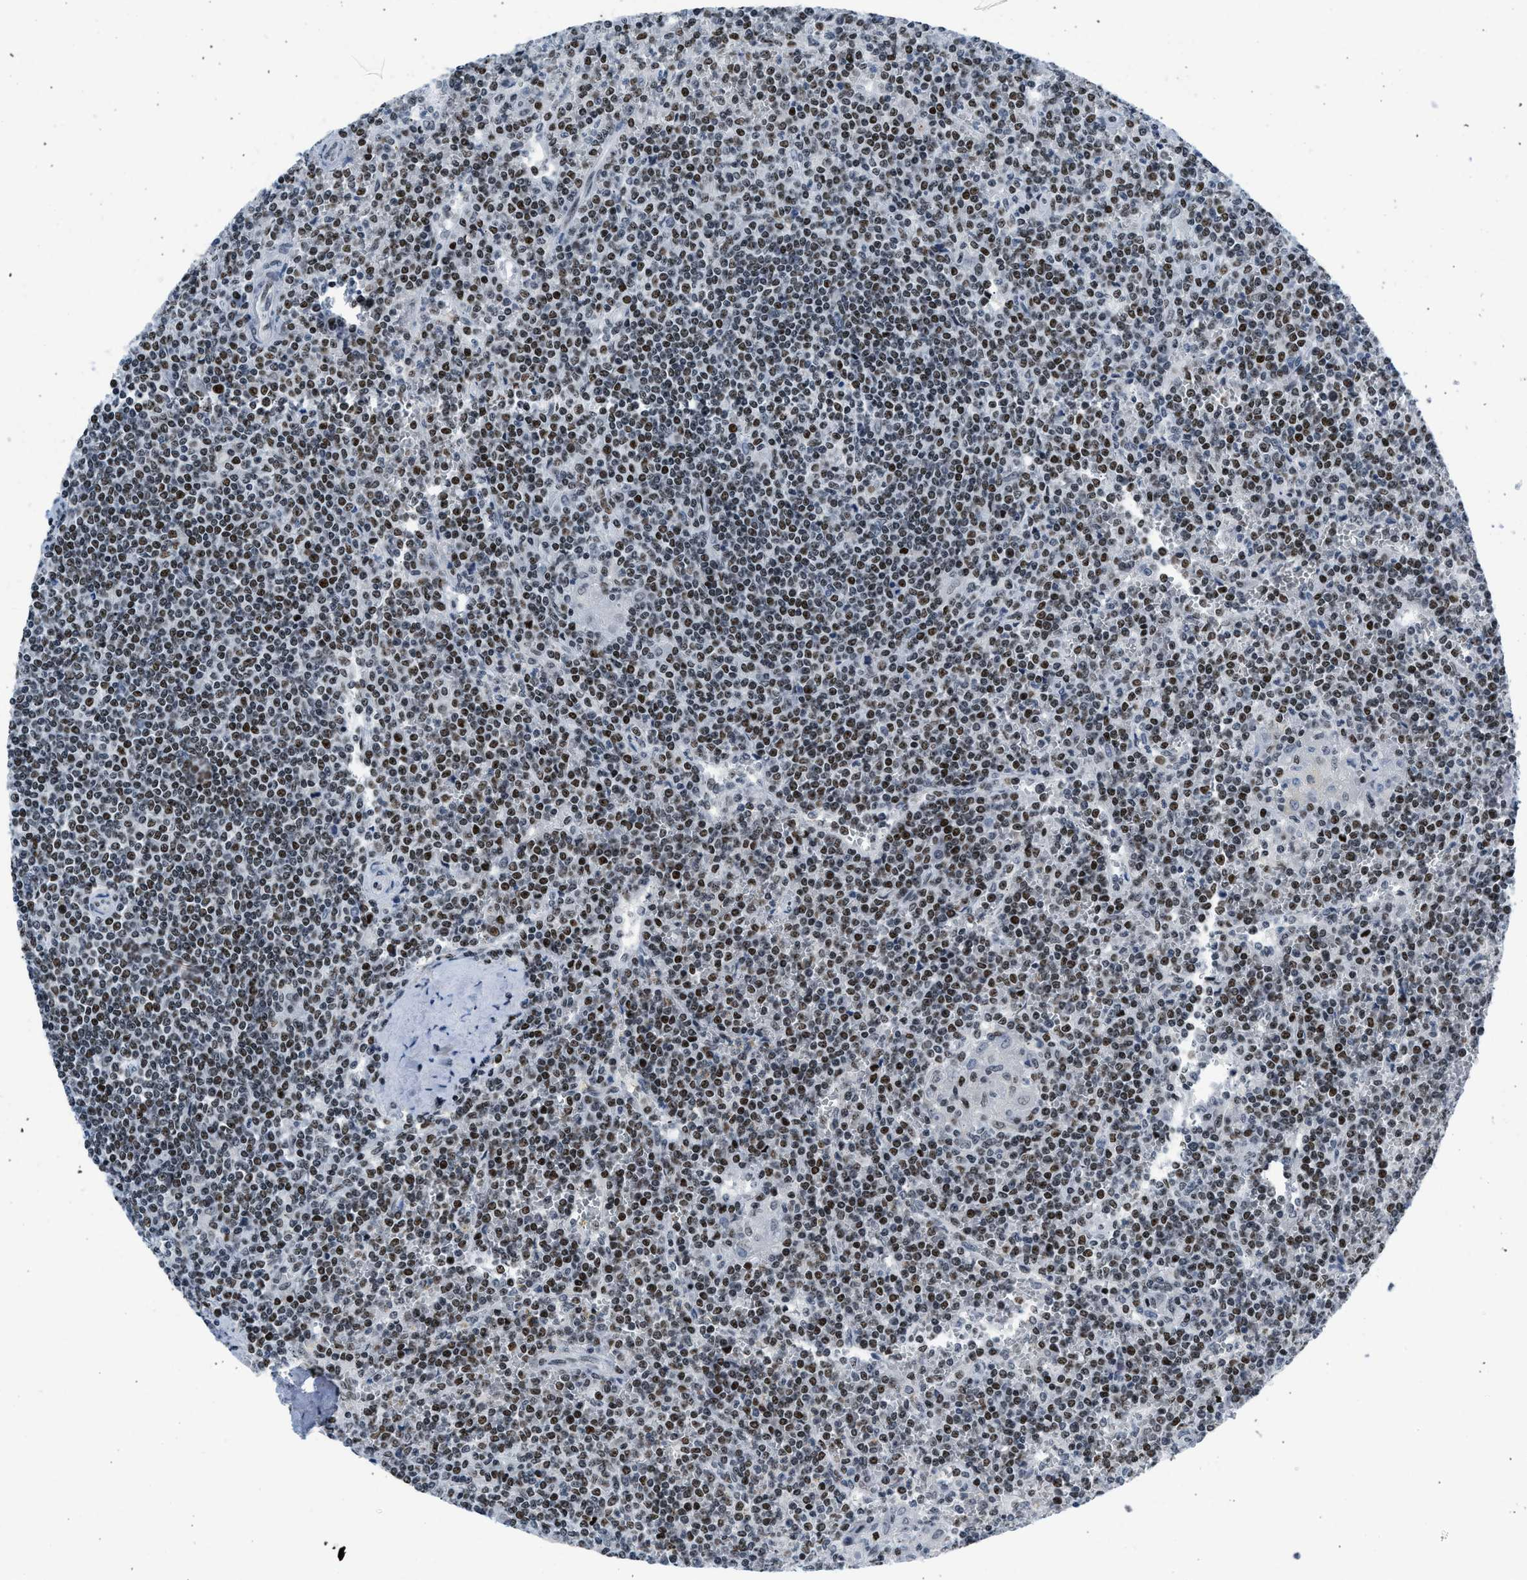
{"staining": {"intensity": "strong", "quantity": ">75%", "location": "nuclear"}, "tissue": "lymphoma", "cell_type": "Tumor cells", "image_type": "cancer", "snomed": [{"axis": "morphology", "description": "Malignant lymphoma, non-Hodgkin's type, Low grade"}, {"axis": "topography", "description": "Spleen"}], "caption": "Low-grade malignant lymphoma, non-Hodgkin's type stained with DAB IHC reveals high levels of strong nuclear positivity in approximately >75% of tumor cells.", "gene": "TERF2IP", "patient": {"sex": "female", "age": 19}}